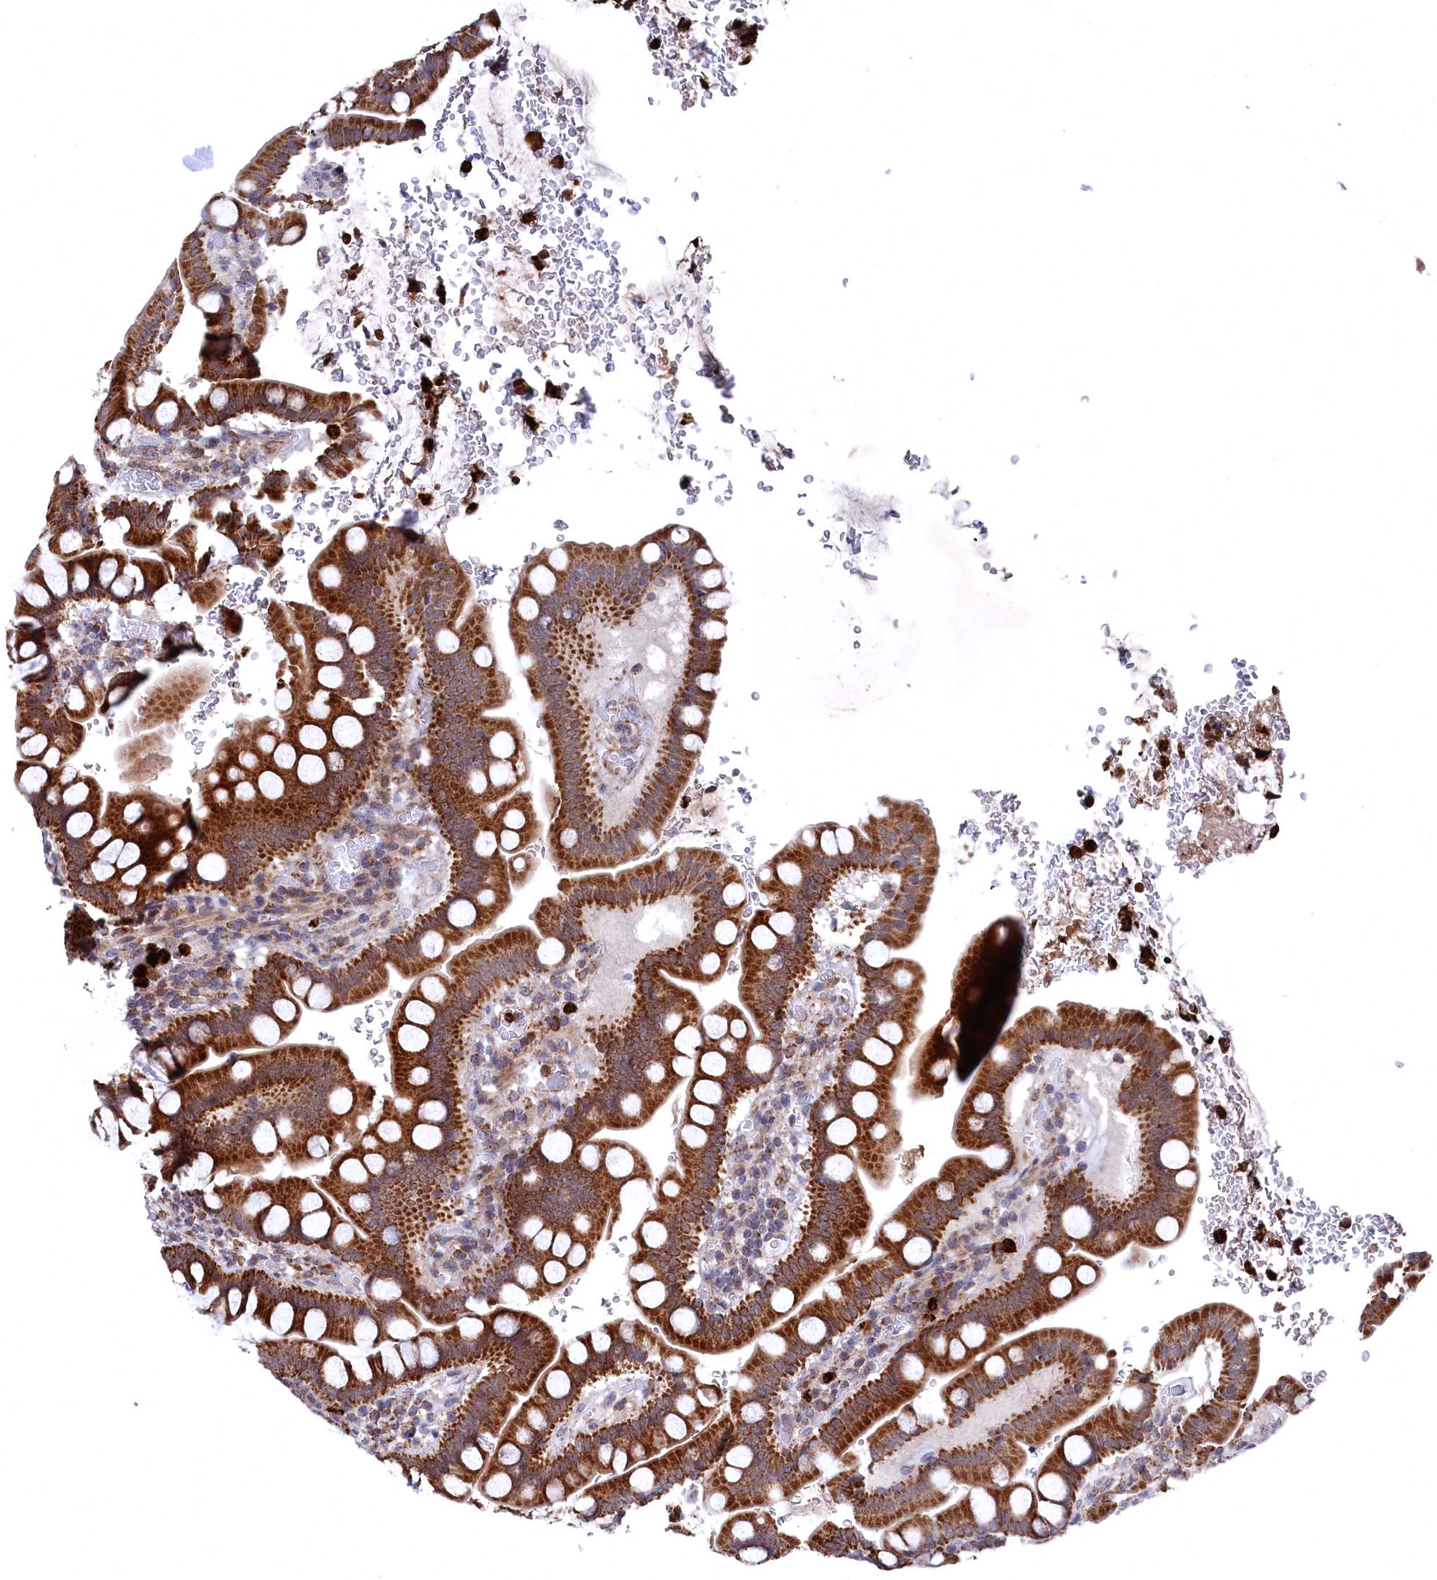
{"staining": {"intensity": "strong", "quantity": ">75%", "location": "cytoplasmic/membranous"}, "tissue": "small intestine", "cell_type": "Glandular cells", "image_type": "normal", "snomed": [{"axis": "morphology", "description": "Normal tissue, NOS"}, {"axis": "topography", "description": "Stomach, upper"}, {"axis": "topography", "description": "Stomach, lower"}, {"axis": "topography", "description": "Small intestine"}], "caption": "Immunohistochemistry (IHC) (DAB) staining of normal small intestine shows strong cytoplasmic/membranous protein expression in about >75% of glandular cells.", "gene": "CHCHD1", "patient": {"sex": "male", "age": 68}}